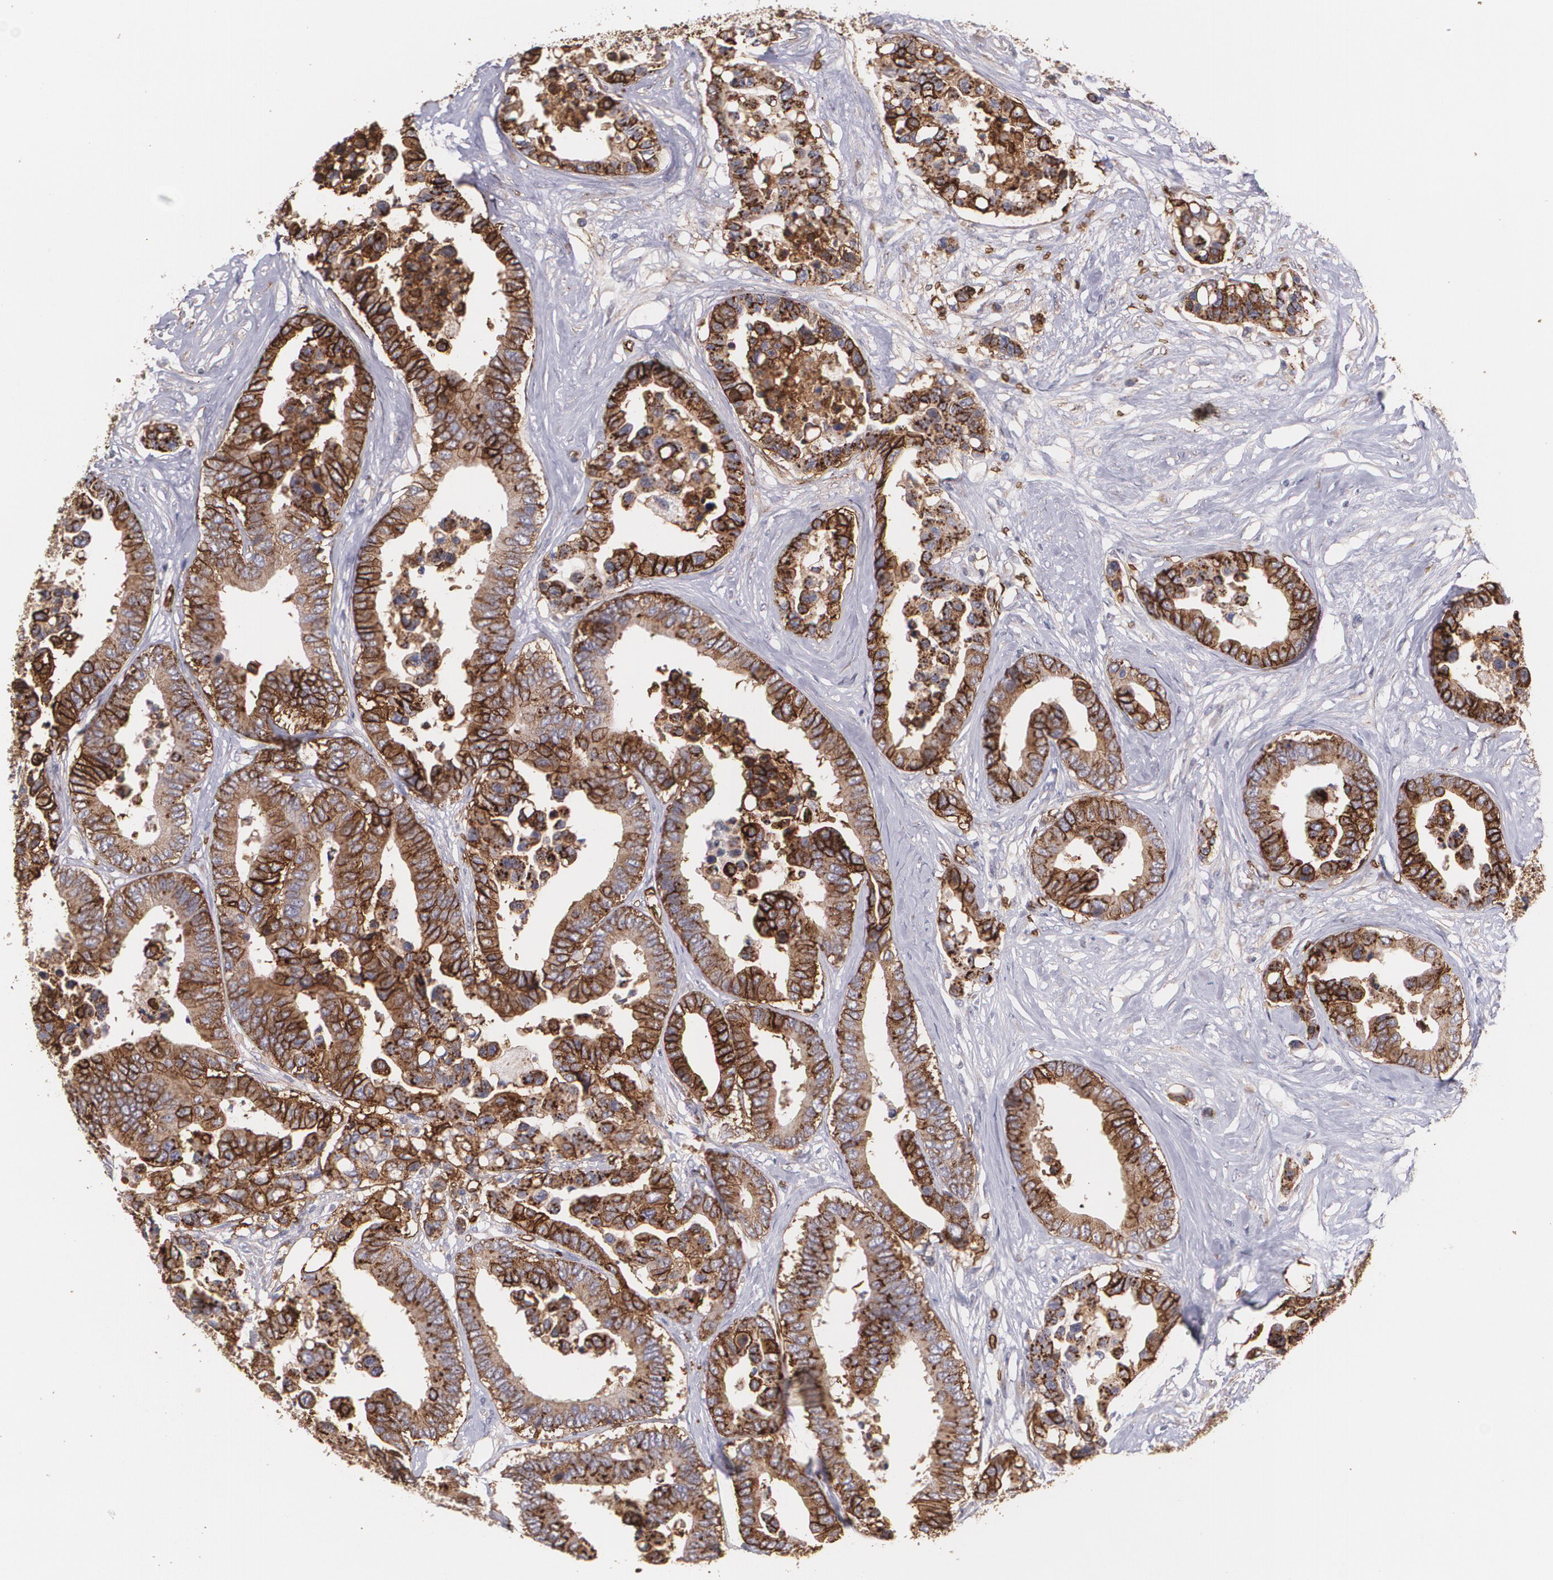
{"staining": {"intensity": "strong", "quantity": ">75%", "location": "cytoplasmic/membranous"}, "tissue": "colorectal cancer", "cell_type": "Tumor cells", "image_type": "cancer", "snomed": [{"axis": "morphology", "description": "Adenocarcinoma, NOS"}, {"axis": "topography", "description": "Colon"}], "caption": "A high-resolution histopathology image shows immunohistochemistry staining of adenocarcinoma (colorectal), which demonstrates strong cytoplasmic/membranous staining in approximately >75% of tumor cells. The protein of interest is stained brown, and the nuclei are stained in blue (DAB IHC with brightfield microscopy, high magnification).", "gene": "SLC2A1", "patient": {"sex": "male", "age": 82}}